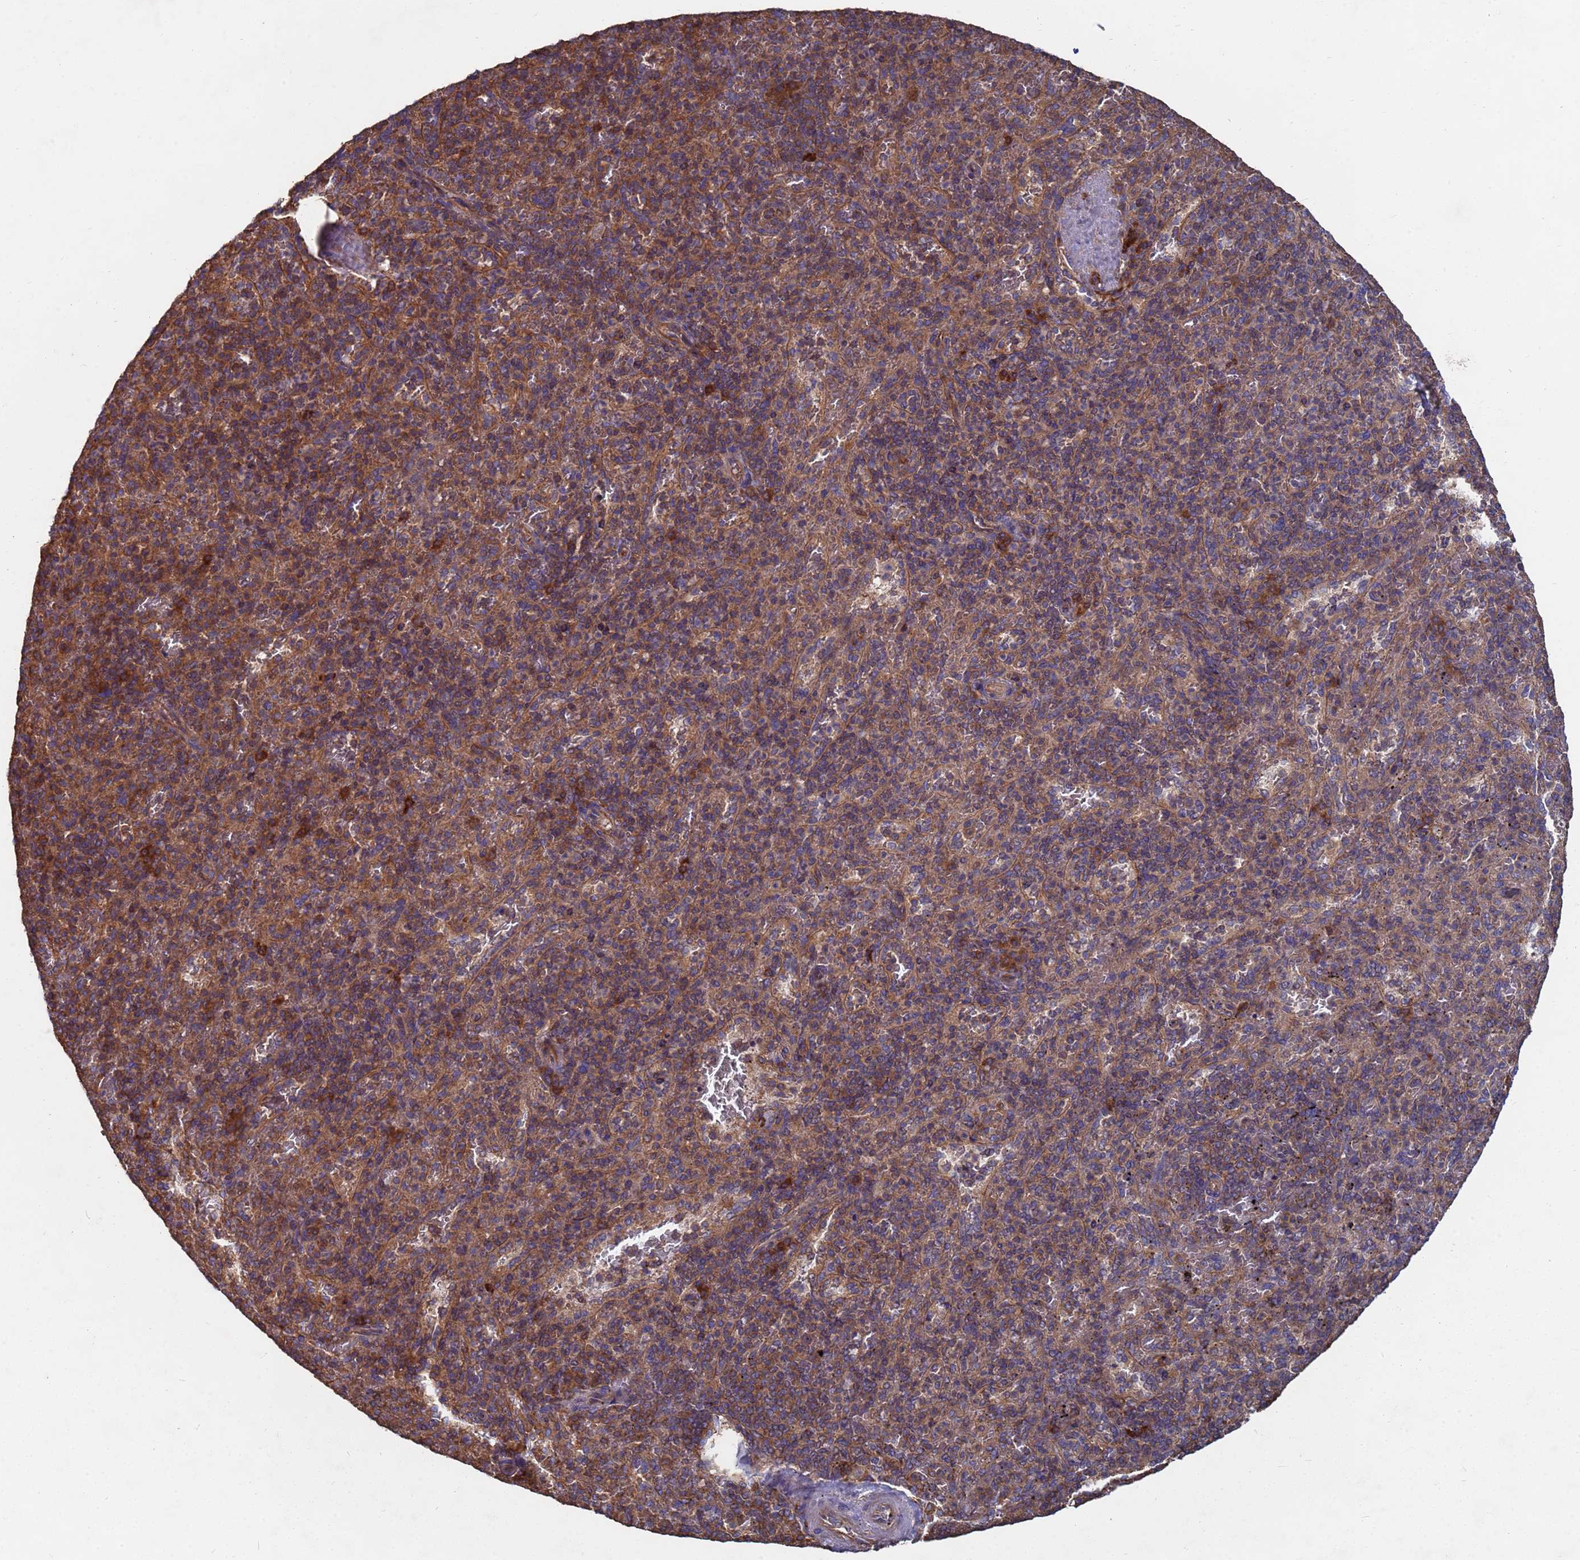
{"staining": {"intensity": "moderate", "quantity": "<25%", "location": "cytoplasmic/membranous"}, "tissue": "spleen", "cell_type": "Cells in red pulp", "image_type": "normal", "snomed": [{"axis": "morphology", "description": "Normal tissue, NOS"}, {"axis": "topography", "description": "Spleen"}], "caption": "A low amount of moderate cytoplasmic/membranous staining is present in approximately <25% of cells in red pulp in unremarkable spleen.", "gene": "PYCR1", "patient": {"sex": "male", "age": 82}}